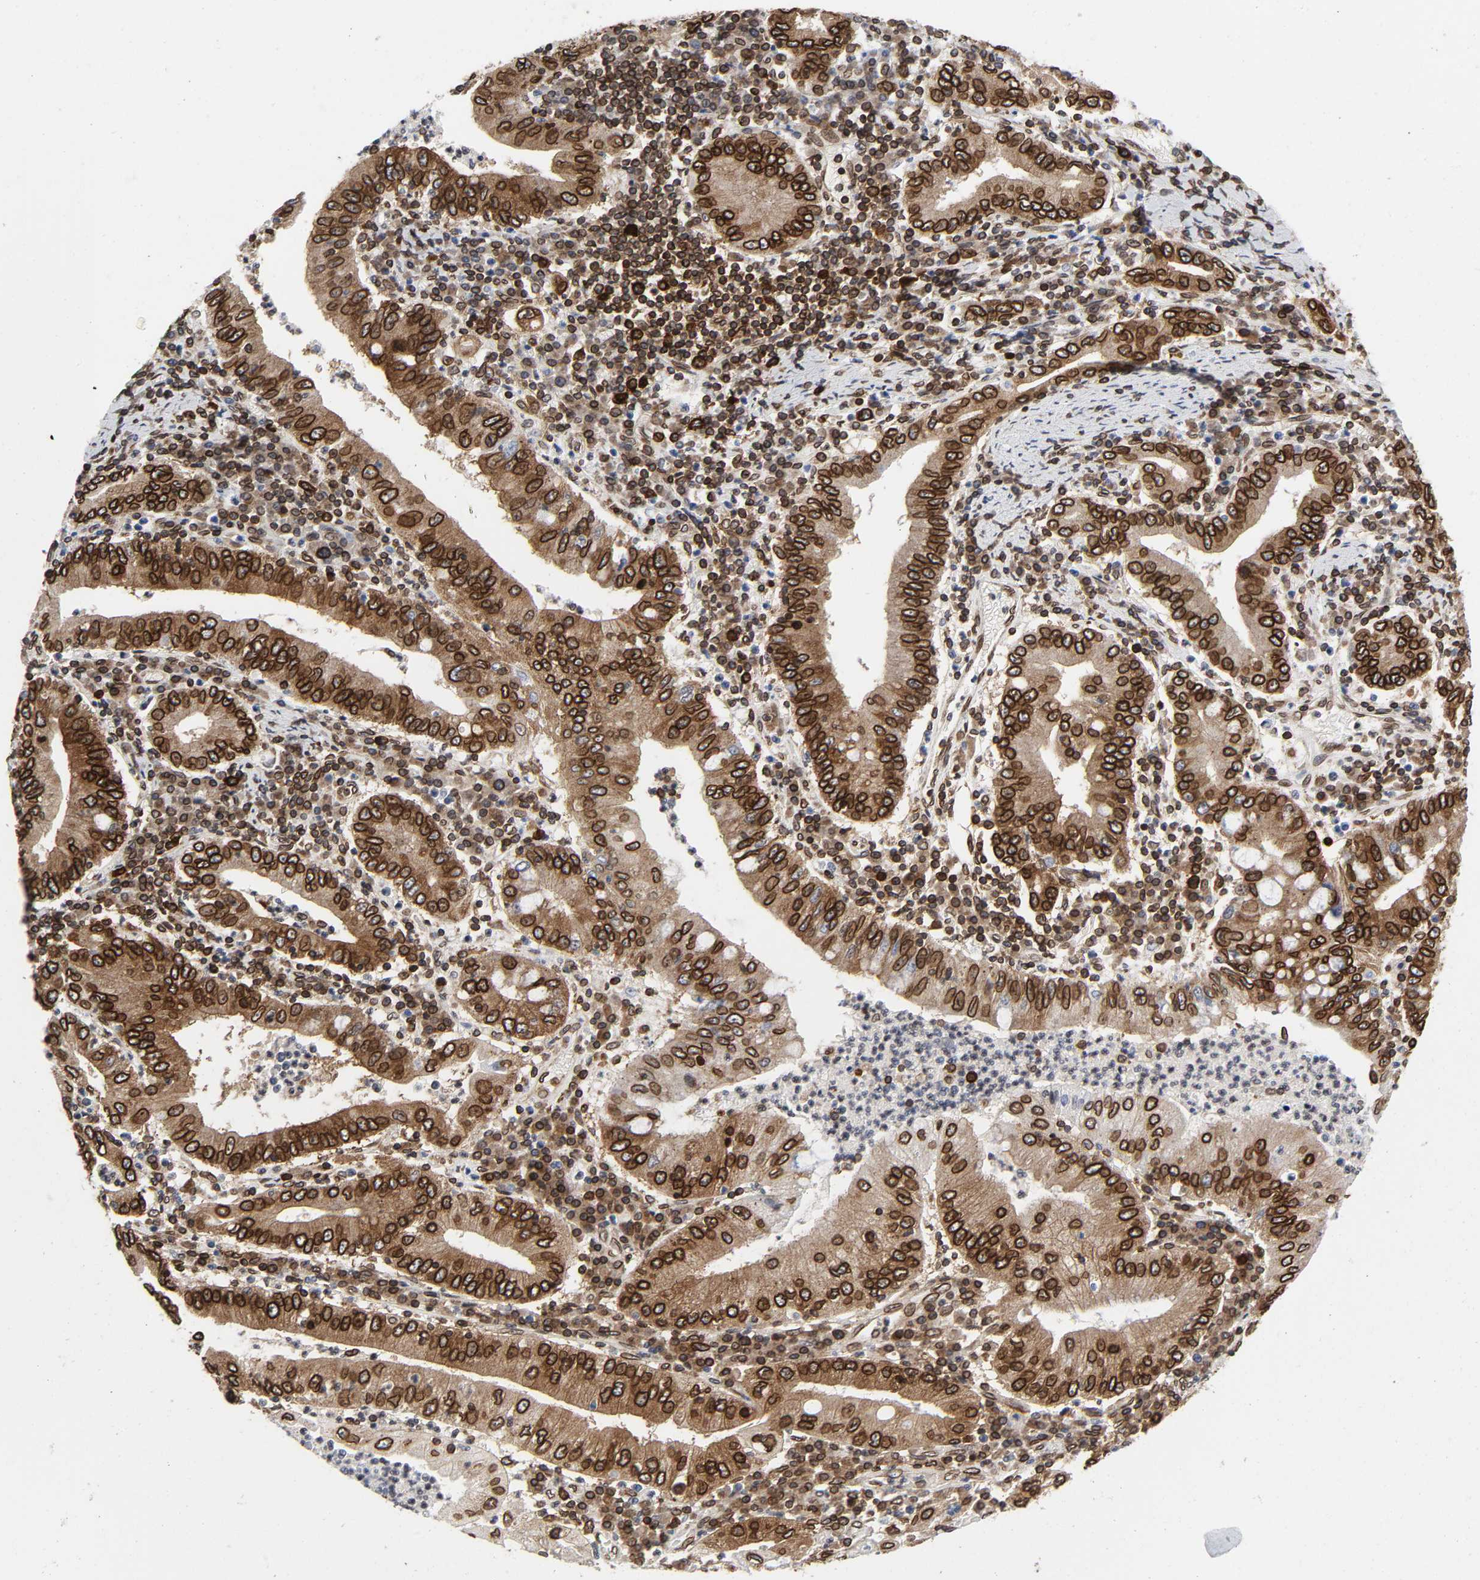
{"staining": {"intensity": "strong", "quantity": ">75%", "location": "cytoplasmic/membranous,nuclear"}, "tissue": "stomach cancer", "cell_type": "Tumor cells", "image_type": "cancer", "snomed": [{"axis": "morphology", "description": "Normal tissue, NOS"}, {"axis": "morphology", "description": "Adenocarcinoma, NOS"}, {"axis": "topography", "description": "Esophagus"}, {"axis": "topography", "description": "Stomach, upper"}, {"axis": "topography", "description": "Peripheral nerve tissue"}], "caption": "High-magnification brightfield microscopy of adenocarcinoma (stomach) stained with DAB (brown) and counterstained with hematoxylin (blue). tumor cells exhibit strong cytoplasmic/membranous and nuclear expression is identified in about>75% of cells.", "gene": "RANGAP1", "patient": {"sex": "male", "age": 62}}